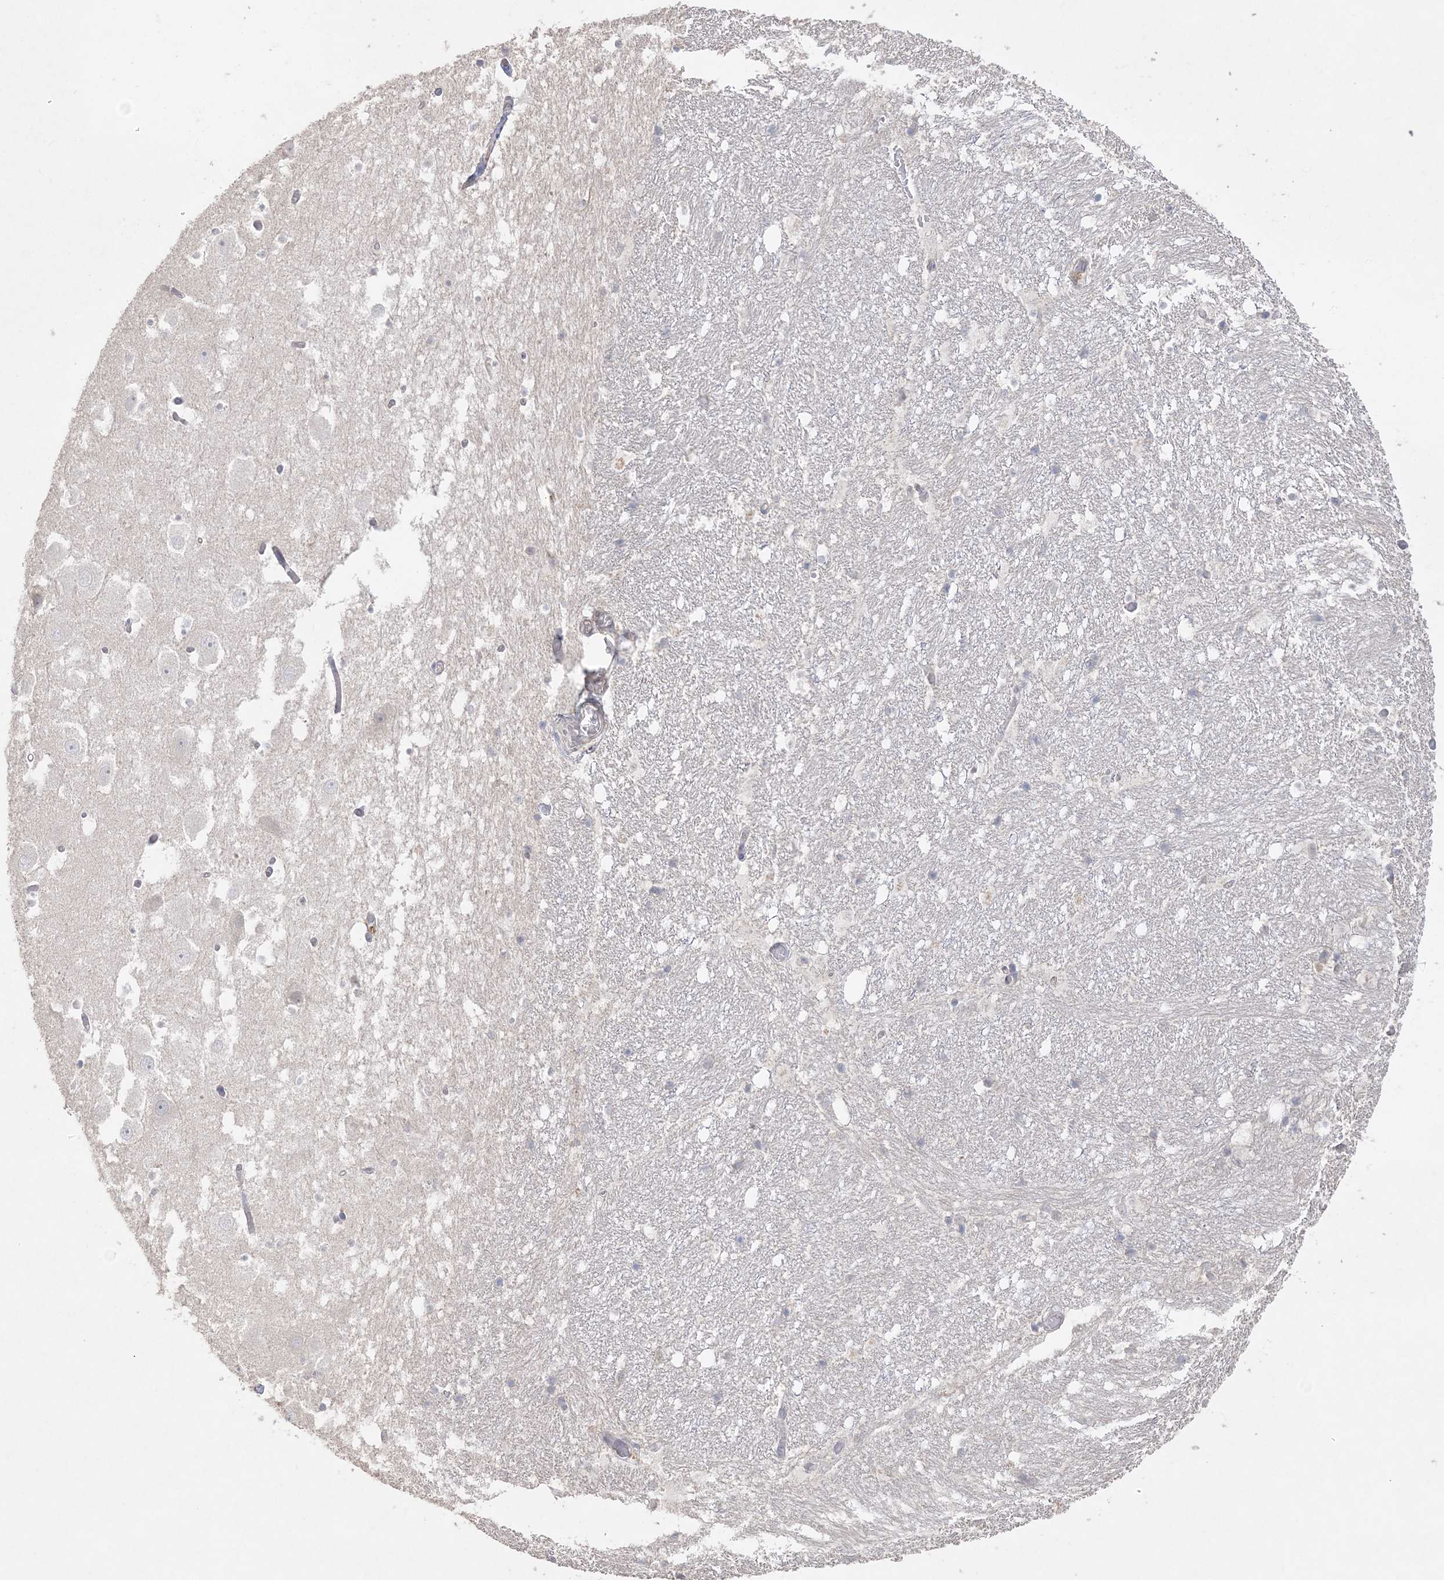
{"staining": {"intensity": "negative", "quantity": "none", "location": "none"}, "tissue": "hippocampus", "cell_type": "Glial cells", "image_type": "normal", "snomed": [{"axis": "morphology", "description": "Normal tissue, NOS"}, {"axis": "topography", "description": "Hippocampus"}], "caption": "The image displays no significant positivity in glial cells of hippocampus.", "gene": "SH3BP4", "patient": {"sex": "female", "age": 52}}